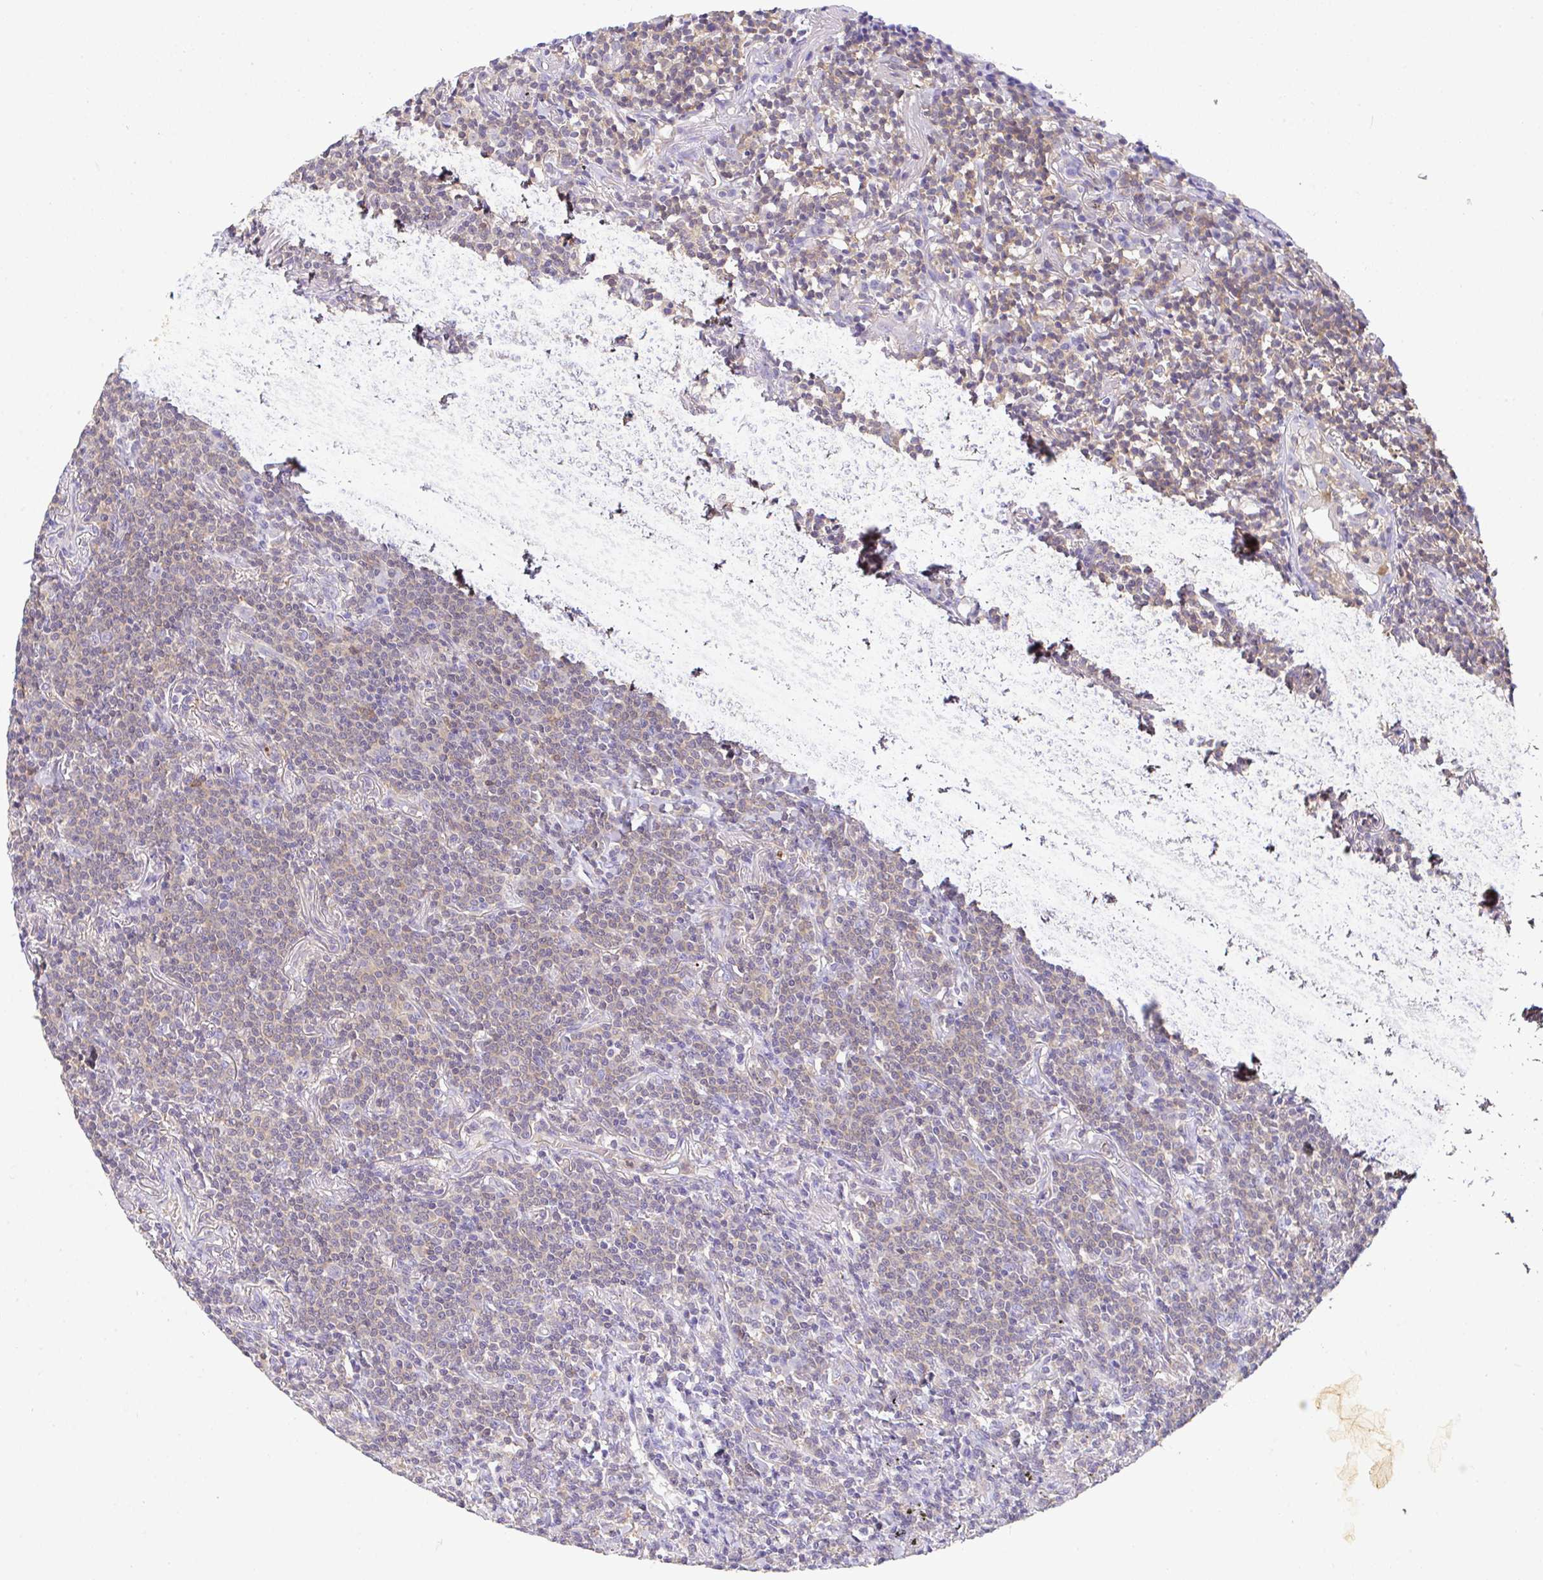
{"staining": {"intensity": "weak", "quantity": "<25%", "location": "cytoplasmic/membranous"}, "tissue": "lymphoma", "cell_type": "Tumor cells", "image_type": "cancer", "snomed": [{"axis": "morphology", "description": "Malignant lymphoma, non-Hodgkin's type, Low grade"}, {"axis": "topography", "description": "Lung"}], "caption": "An immunohistochemistry micrograph of malignant lymphoma, non-Hodgkin's type (low-grade) is shown. There is no staining in tumor cells of malignant lymphoma, non-Hodgkin's type (low-grade). Brightfield microscopy of IHC stained with DAB (3,3'-diaminobenzidine) (brown) and hematoxylin (blue), captured at high magnification.", "gene": "TNFAIP8", "patient": {"sex": "female", "age": 71}}